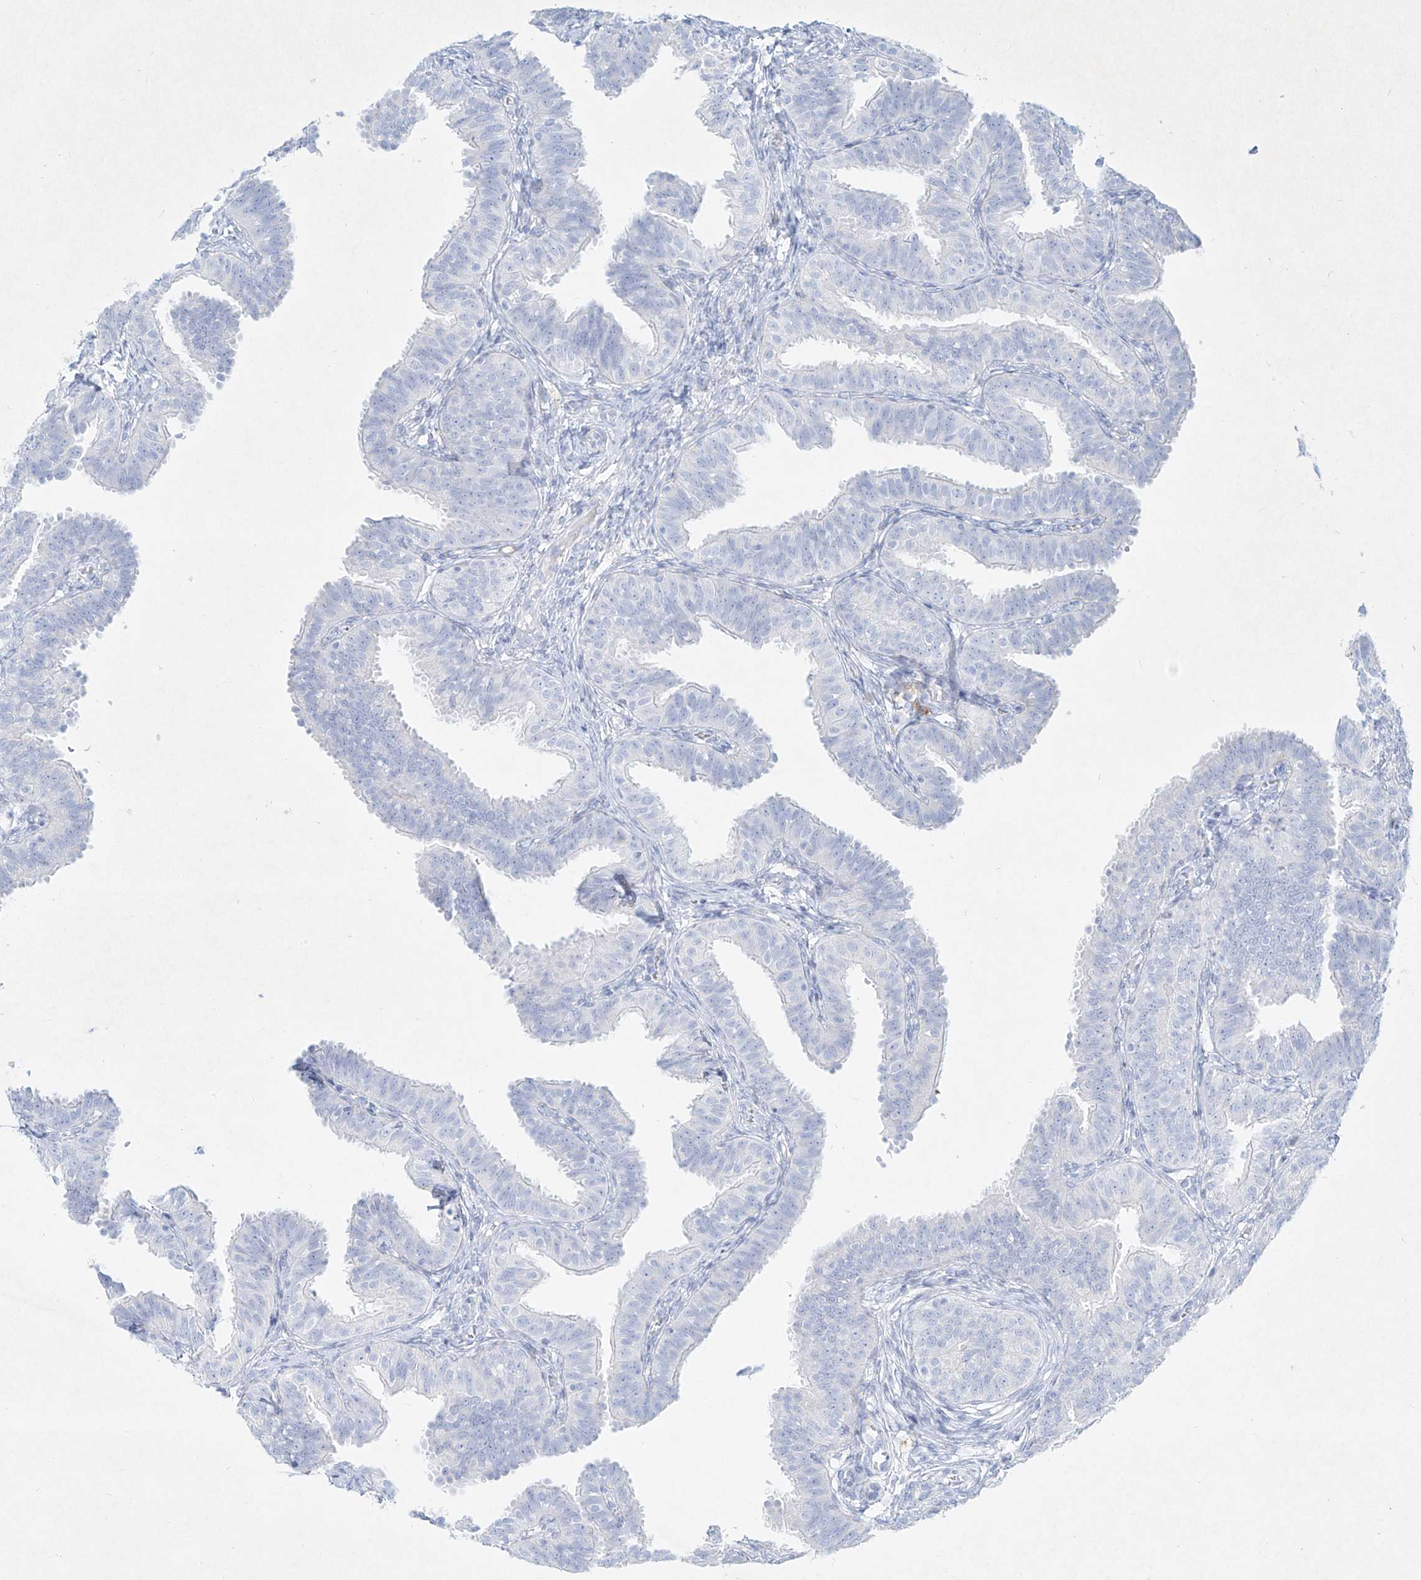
{"staining": {"intensity": "negative", "quantity": "none", "location": "none"}, "tissue": "fallopian tube", "cell_type": "Glandular cells", "image_type": "normal", "snomed": [{"axis": "morphology", "description": "Normal tissue, NOS"}, {"axis": "topography", "description": "Fallopian tube"}], "caption": "Glandular cells are negative for brown protein staining in unremarkable fallopian tube. (DAB (3,3'-diaminobenzidine) immunohistochemistry, high magnification).", "gene": "PLEK", "patient": {"sex": "female", "age": 35}}